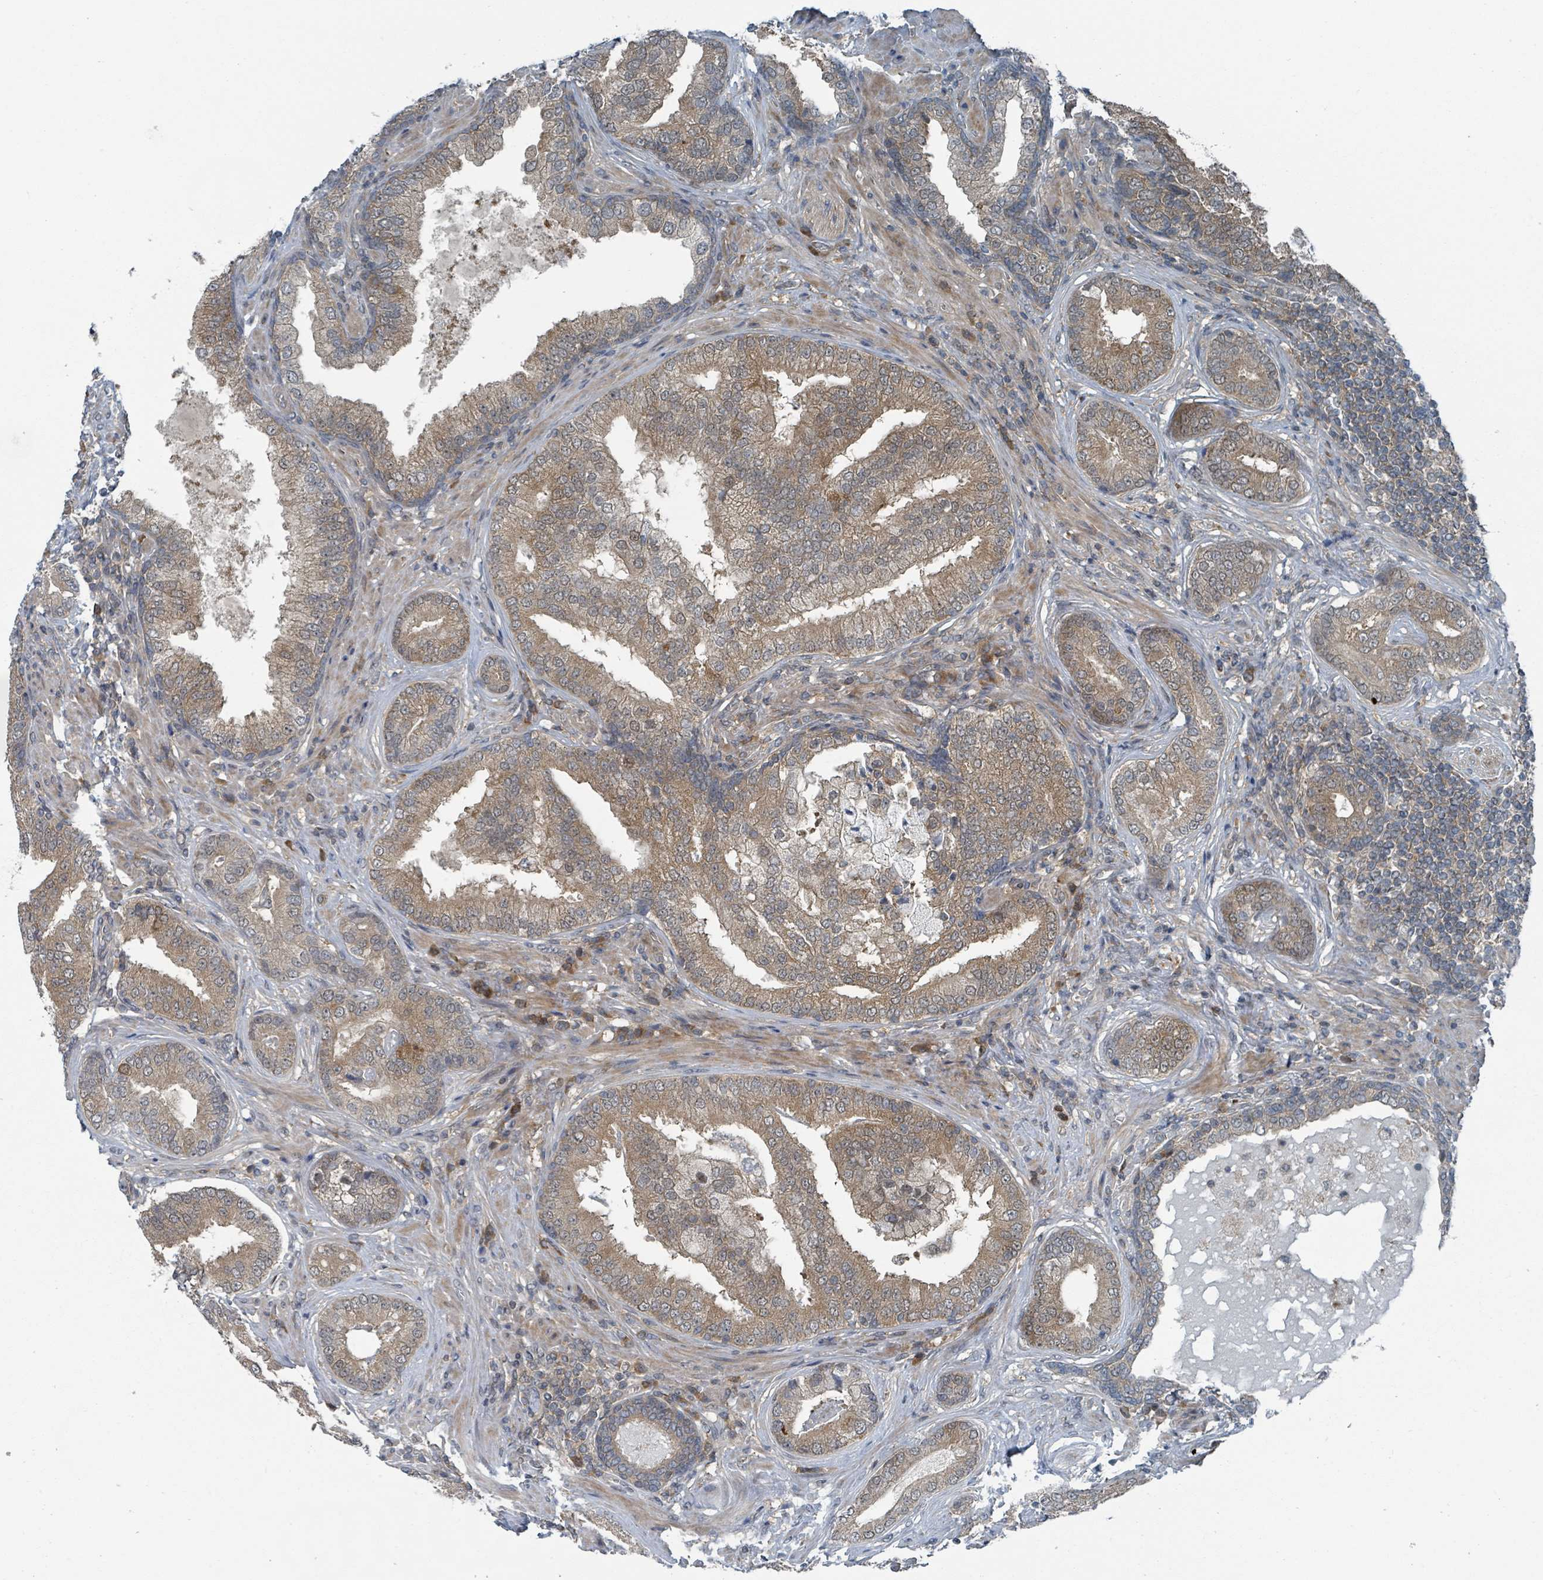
{"staining": {"intensity": "moderate", "quantity": ">75%", "location": "cytoplasmic/membranous,nuclear"}, "tissue": "prostate cancer", "cell_type": "Tumor cells", "image_type": "cancer", "snomed": [{"axis": "morphology", "description": "Adenocarcinoma, High grade"}, {"axis": "topography", "description": "Prostate"}], "caption": "Prostate cancer (adenocarcinoma (high-grade)) was stained to show a protein in brown. There is medium levels of moderate cytoplasmic/membranous and nuclear expression in about >75% of tumor cells.", "gene": "GOLGA7", "patient": {"sex": "male", "age": 55}}